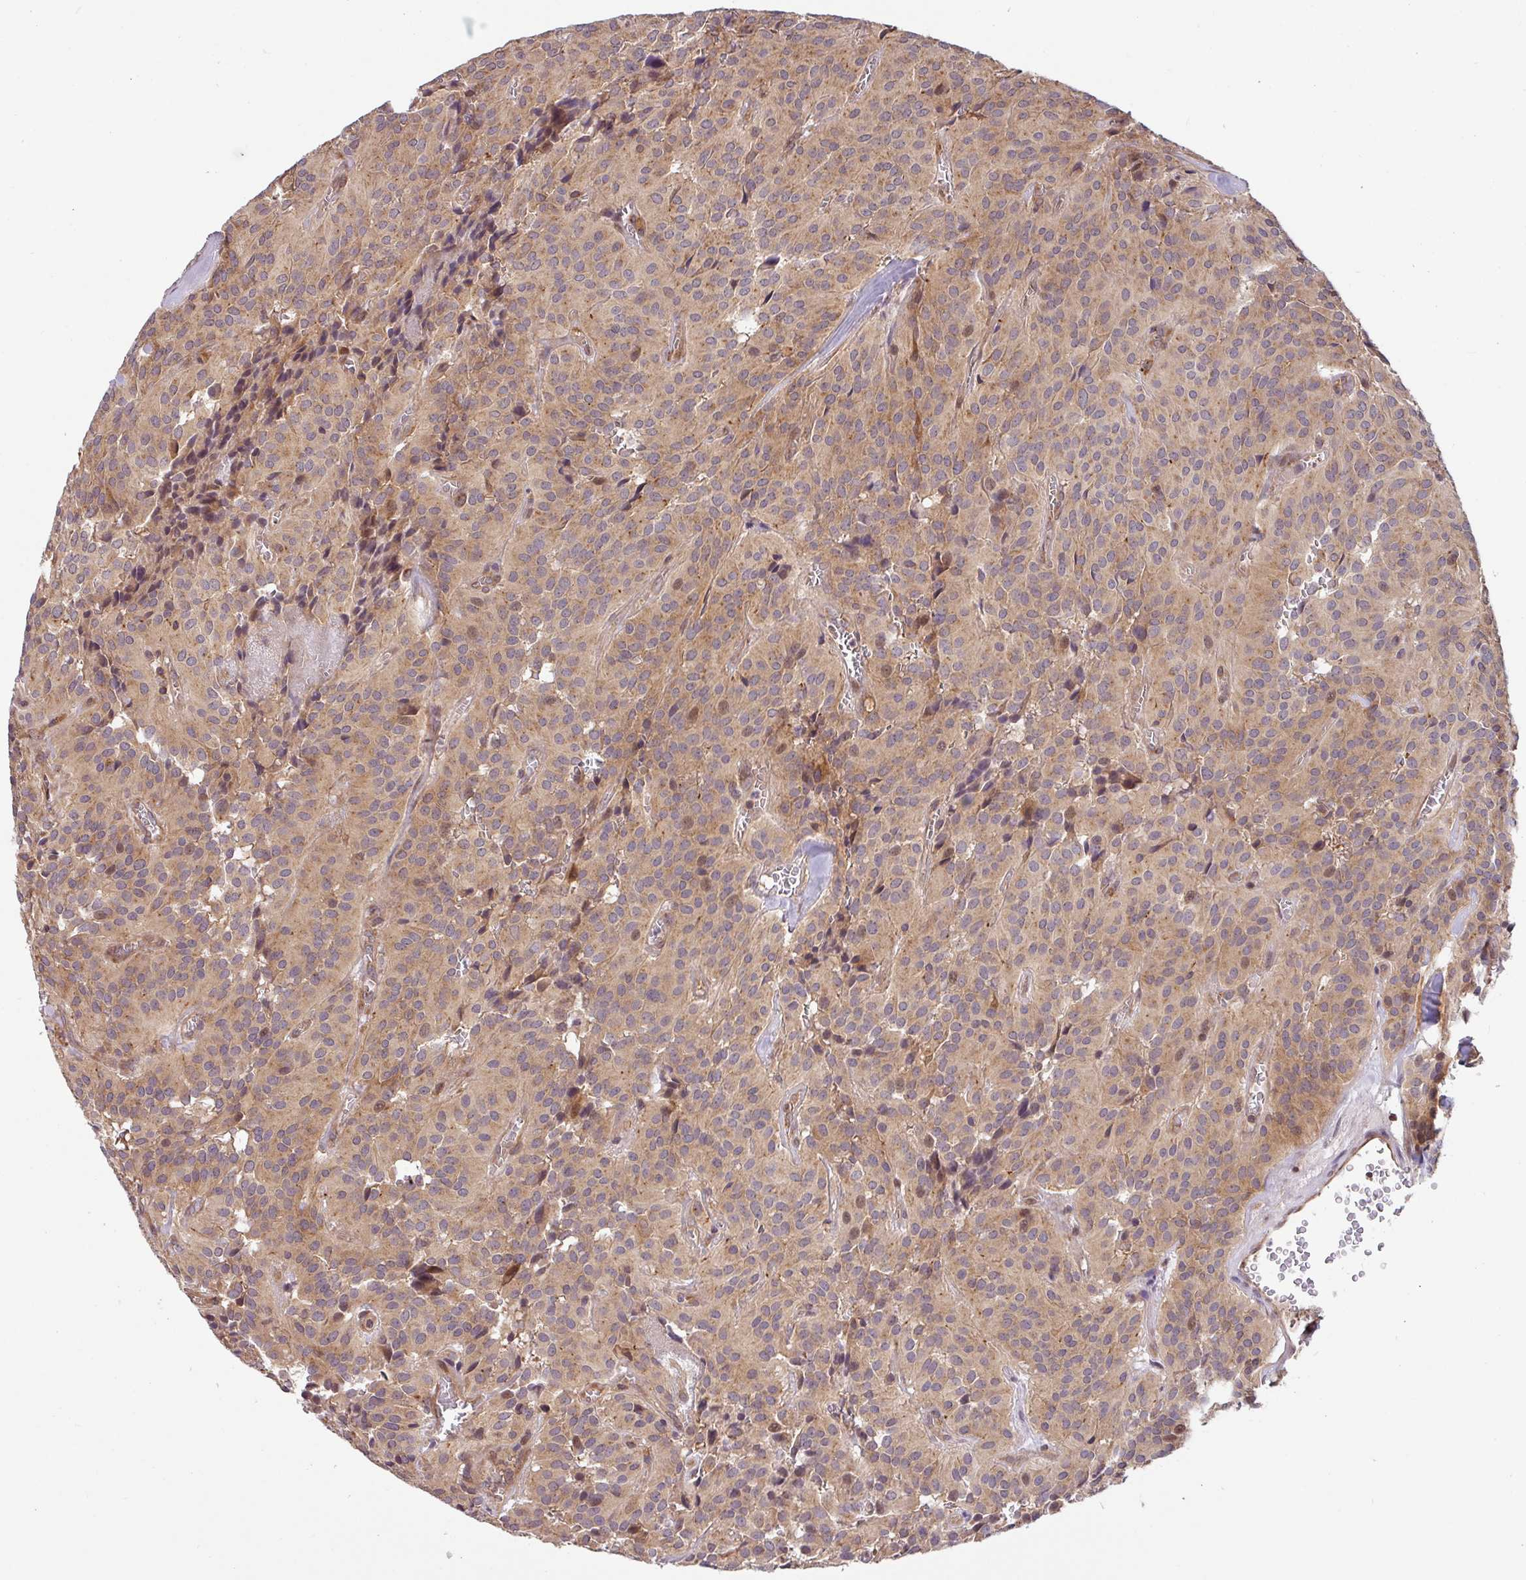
{"staining": {"intensity": "weak", "quantity": ">75%", "location": "cytoplasmic/membranous"}, "tissue": "glioma", "cell_type": "Tumor cells", "image_type": "cancer", "snomed": [{"axis": "morphology", "description": "Glioma, malignant, Low grade"}, {"axis": "topography", "description": "Brain"}], "caption": "A micrograph of human glioma stained for a protein exhibits weak cytoplasmic/membranous brown staining in tumor cells.", "gene": "SHB", "patient": {"sex": "male", "age": 42}}